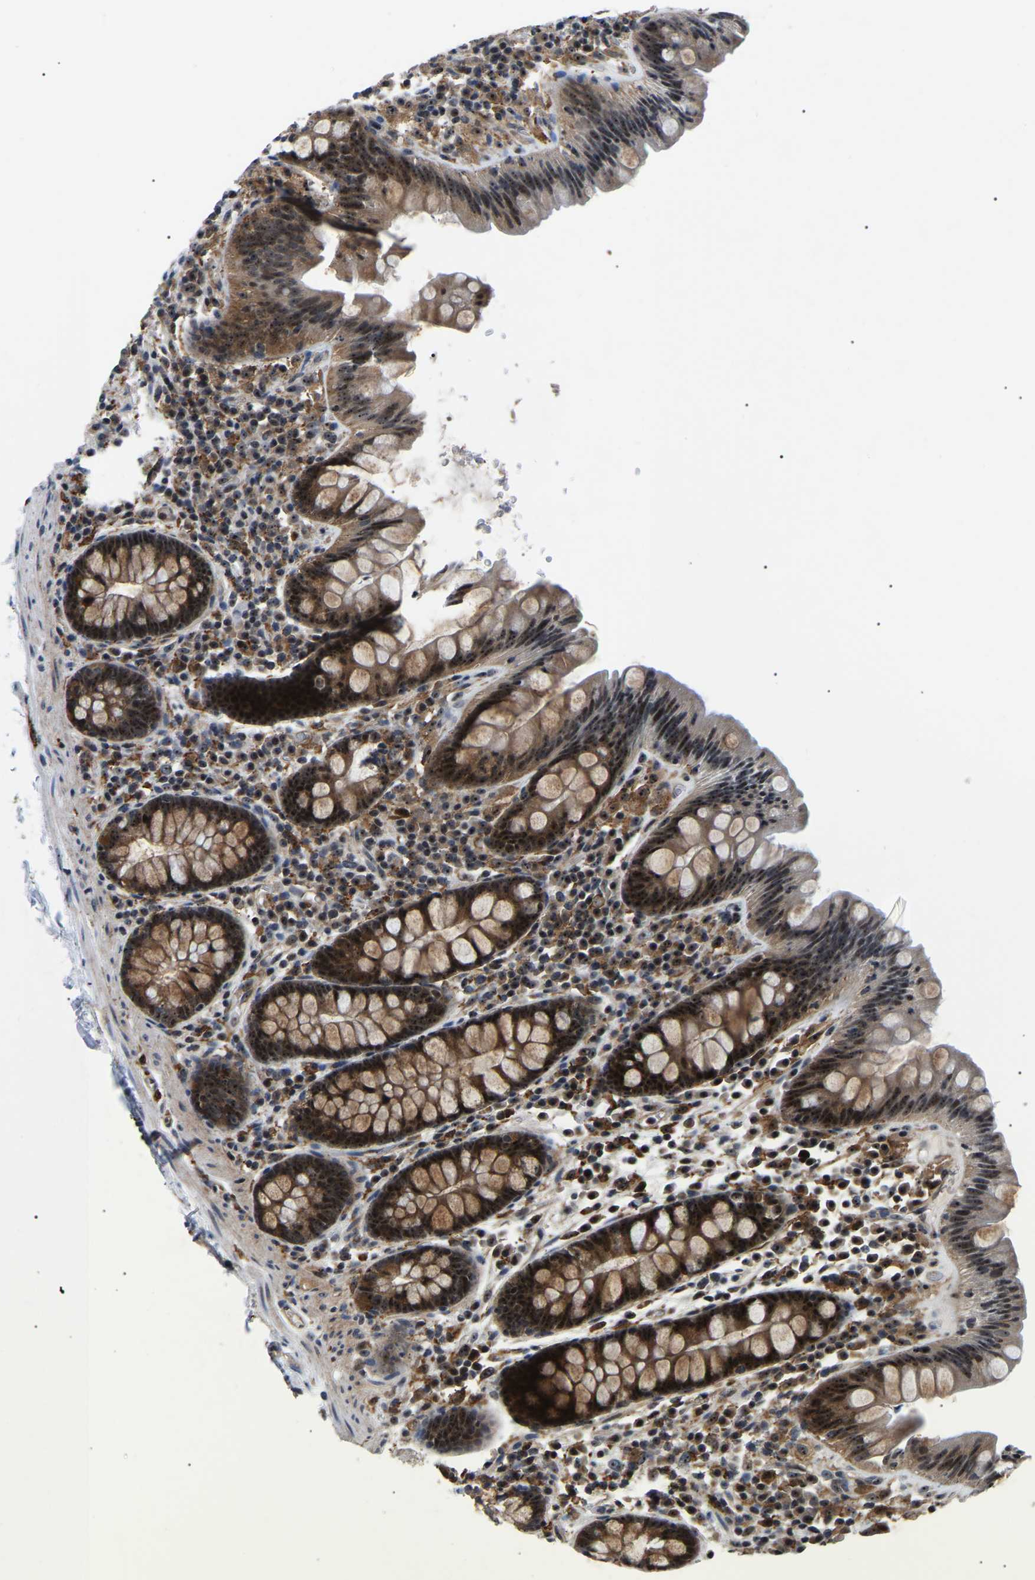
{"staining": {"intensity": "weak", "quantity": ">75%", "location": "cytoplasmic/membranous,nuclear"}, "tissue": "colon", "cell_type": "Endothelial cells", "image_type": "normal", "snomed": [{"axis": "morphology", "description": "Normal tissue, NOS"}, {"axis": "topography", "description": "Colon"}], "caption": "Immunohistochemical staining of unremarkable colon shows weak cytoplasmic/membranous,nuclear protein staining in approximately >75% of endothelial cells.", "gene": "RRP1B", "patient": {"sex": "female", "age": 80}}